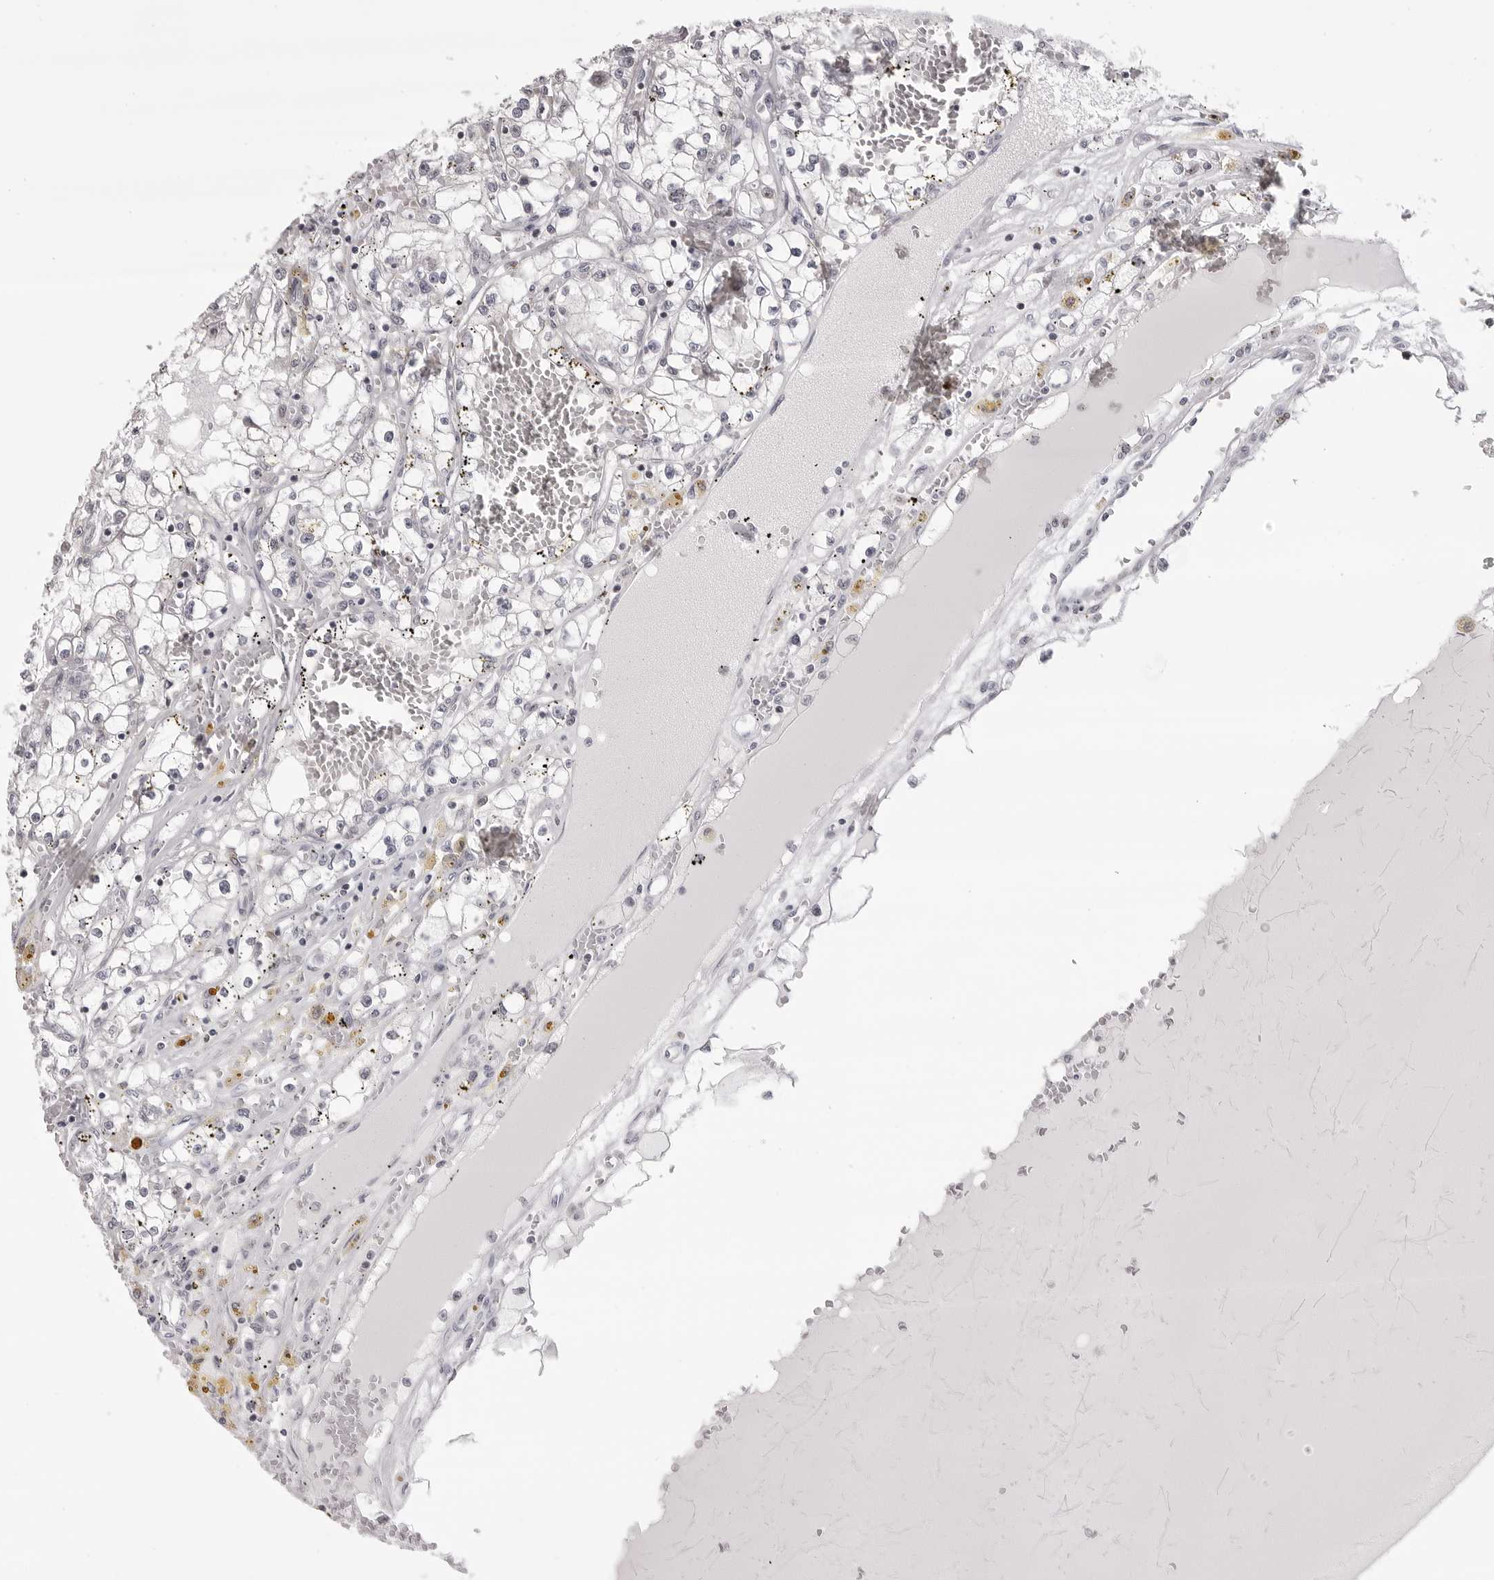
{"staining": {"intensity": "negative", "quantity": "none", "location": "none"}, "tissue": "renal cancer", "cell_type": "Tumor cells", "image_type": "cancer", "snomed": [{"axis": "morphology", "description": "Adenocarcinoma, NOS"}, {"axis": "topography", "description": "Kidney"}], "caption": "This is a histopathology image of immunohistochemistry staining of renal adenocarcinoma, which shows no expression in tumor cells.", "gene": "PHF3", "patient": {"sex": "male", "age": 56}}